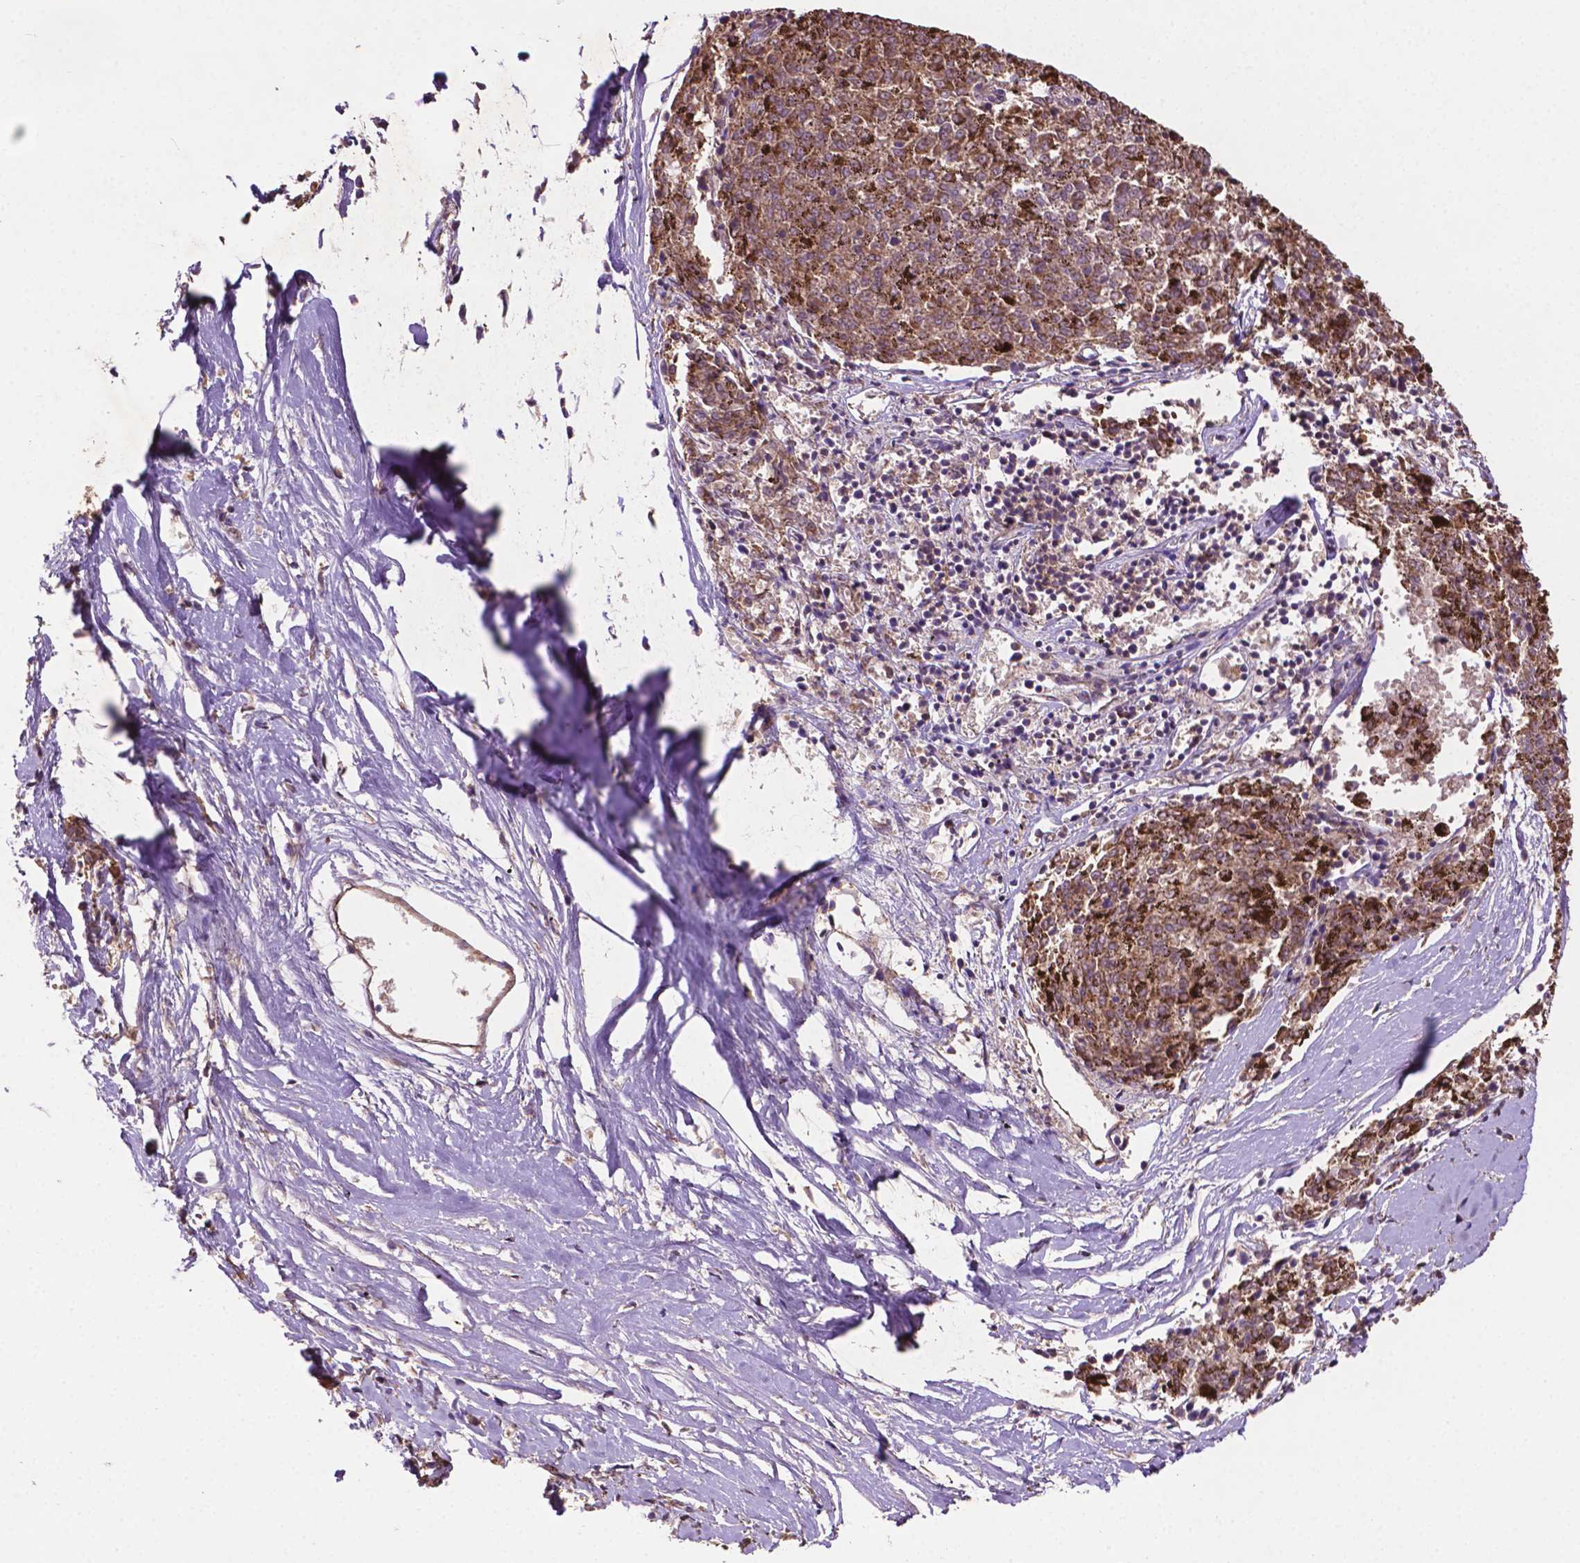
{"staining": {"intensity": "moderate", "quantity": "<25%", "location": "cytoplasmic/membranous"}, "tissue": "melanoma", "cell_type": "Tumor cells", "image_type": "cancer", "snomed": [{"axis": "morphology", "description": "Malignant melanoma, NOS"}, {"axis": "topography", "description": "Skin"}], "caption": "Protein staining reveals moderate cytoplasmic/membranous staining in approximately <25% of tumor cells in malignant melanoma.", "gene": "LRR1", "patient": {"sex": "female", "age": 72}}